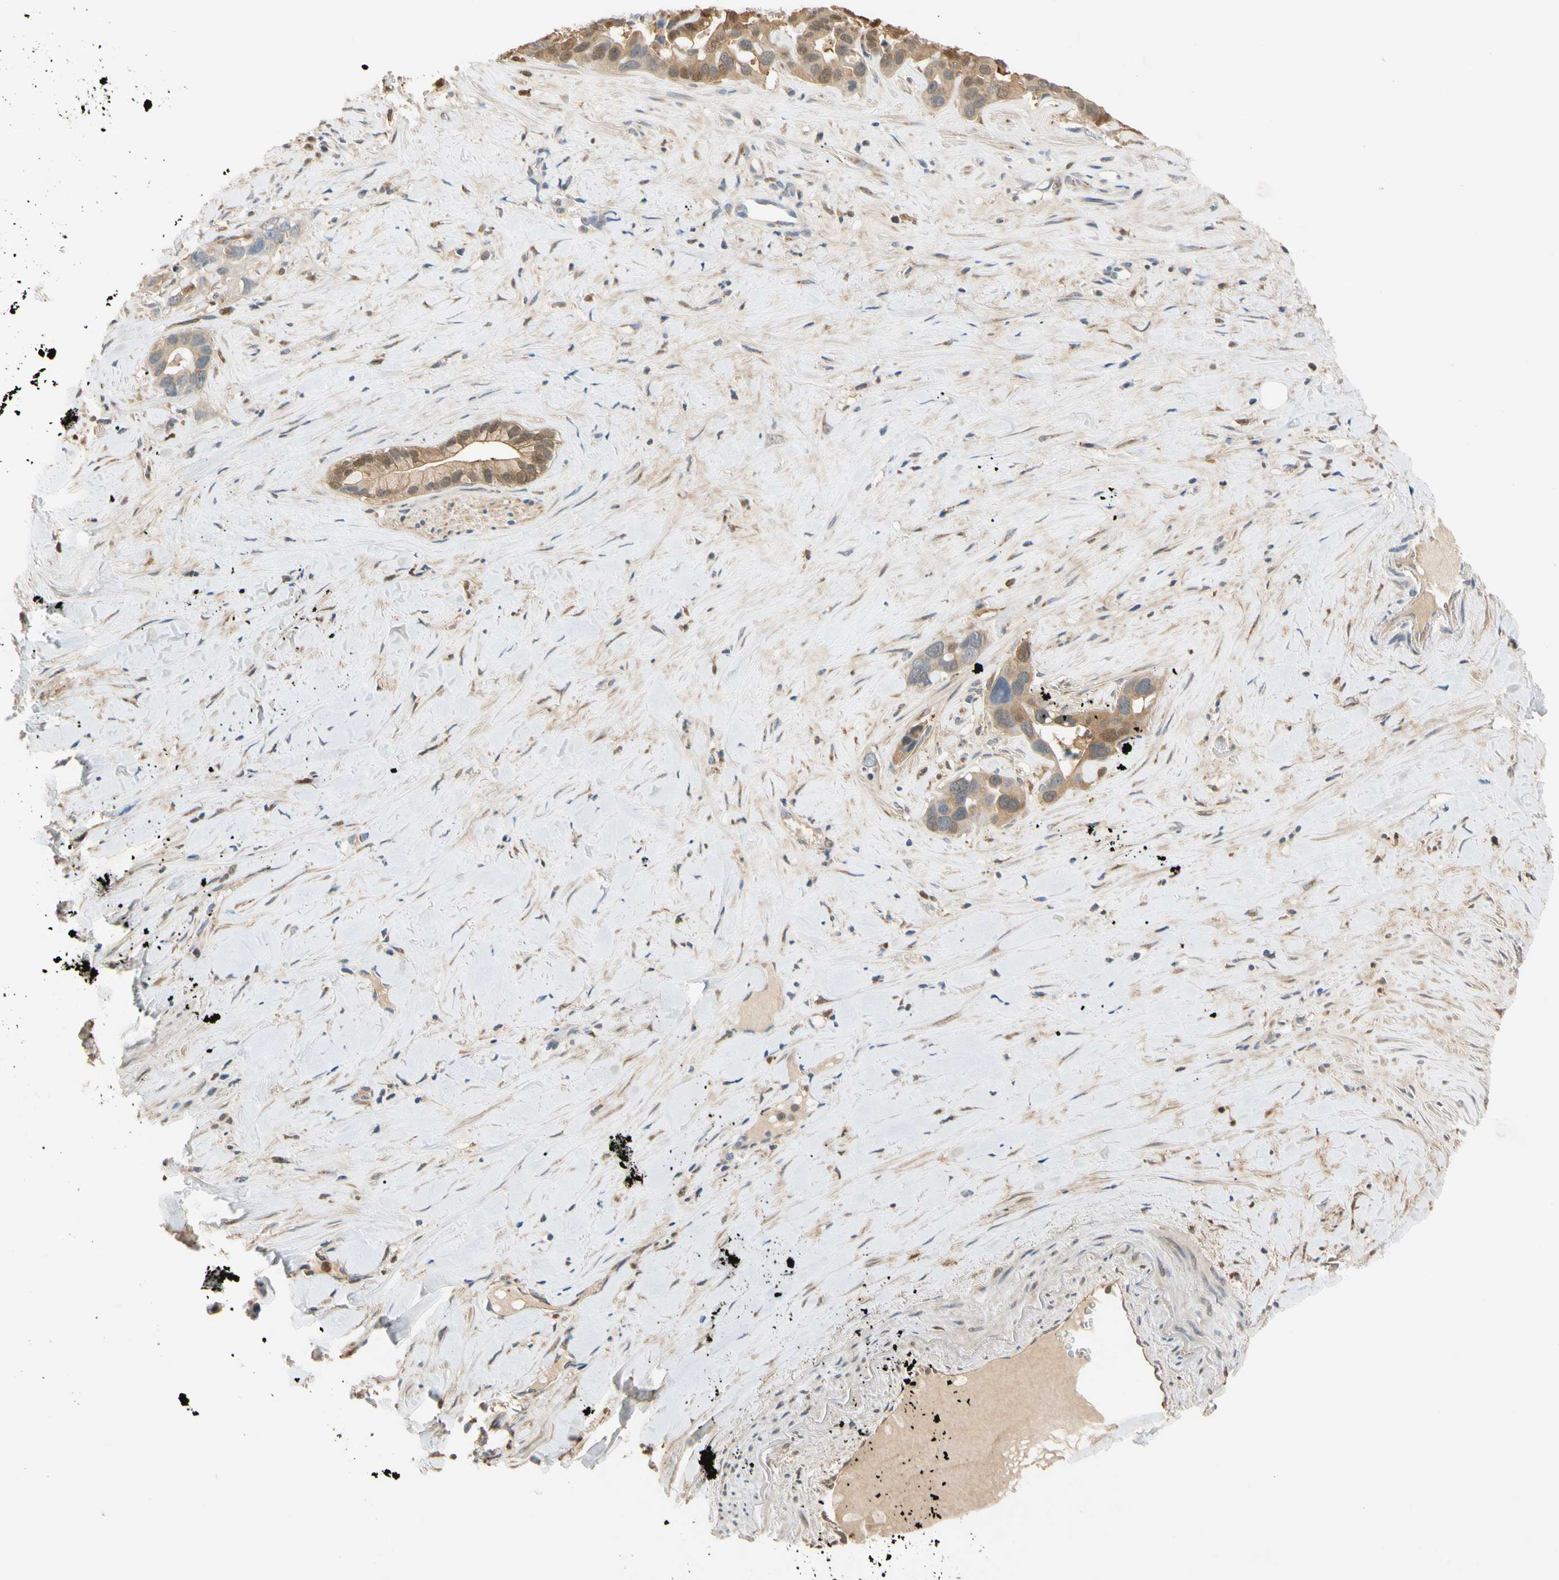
{"staining": {"intensity": "weak", "quantity": ">75%", "location": "cytoplasmic/membranous"}, "tissue": "liver cancer", "cell_type": "Tumor cells", "image_type": "cancer", "snomed": [{"axis": "morphology", "description": "Cholangiocarcinoma"}, {"axis": "topography", "description": "Liver"}], "caption": "Protein expression analysis of cholangiocarcinoma (liver) displays weak cytoplasmic/membranous staining in about >75% of tumor cells.", "gene": "GPSM2", "patient": {"sex": "female", "age": 65}}